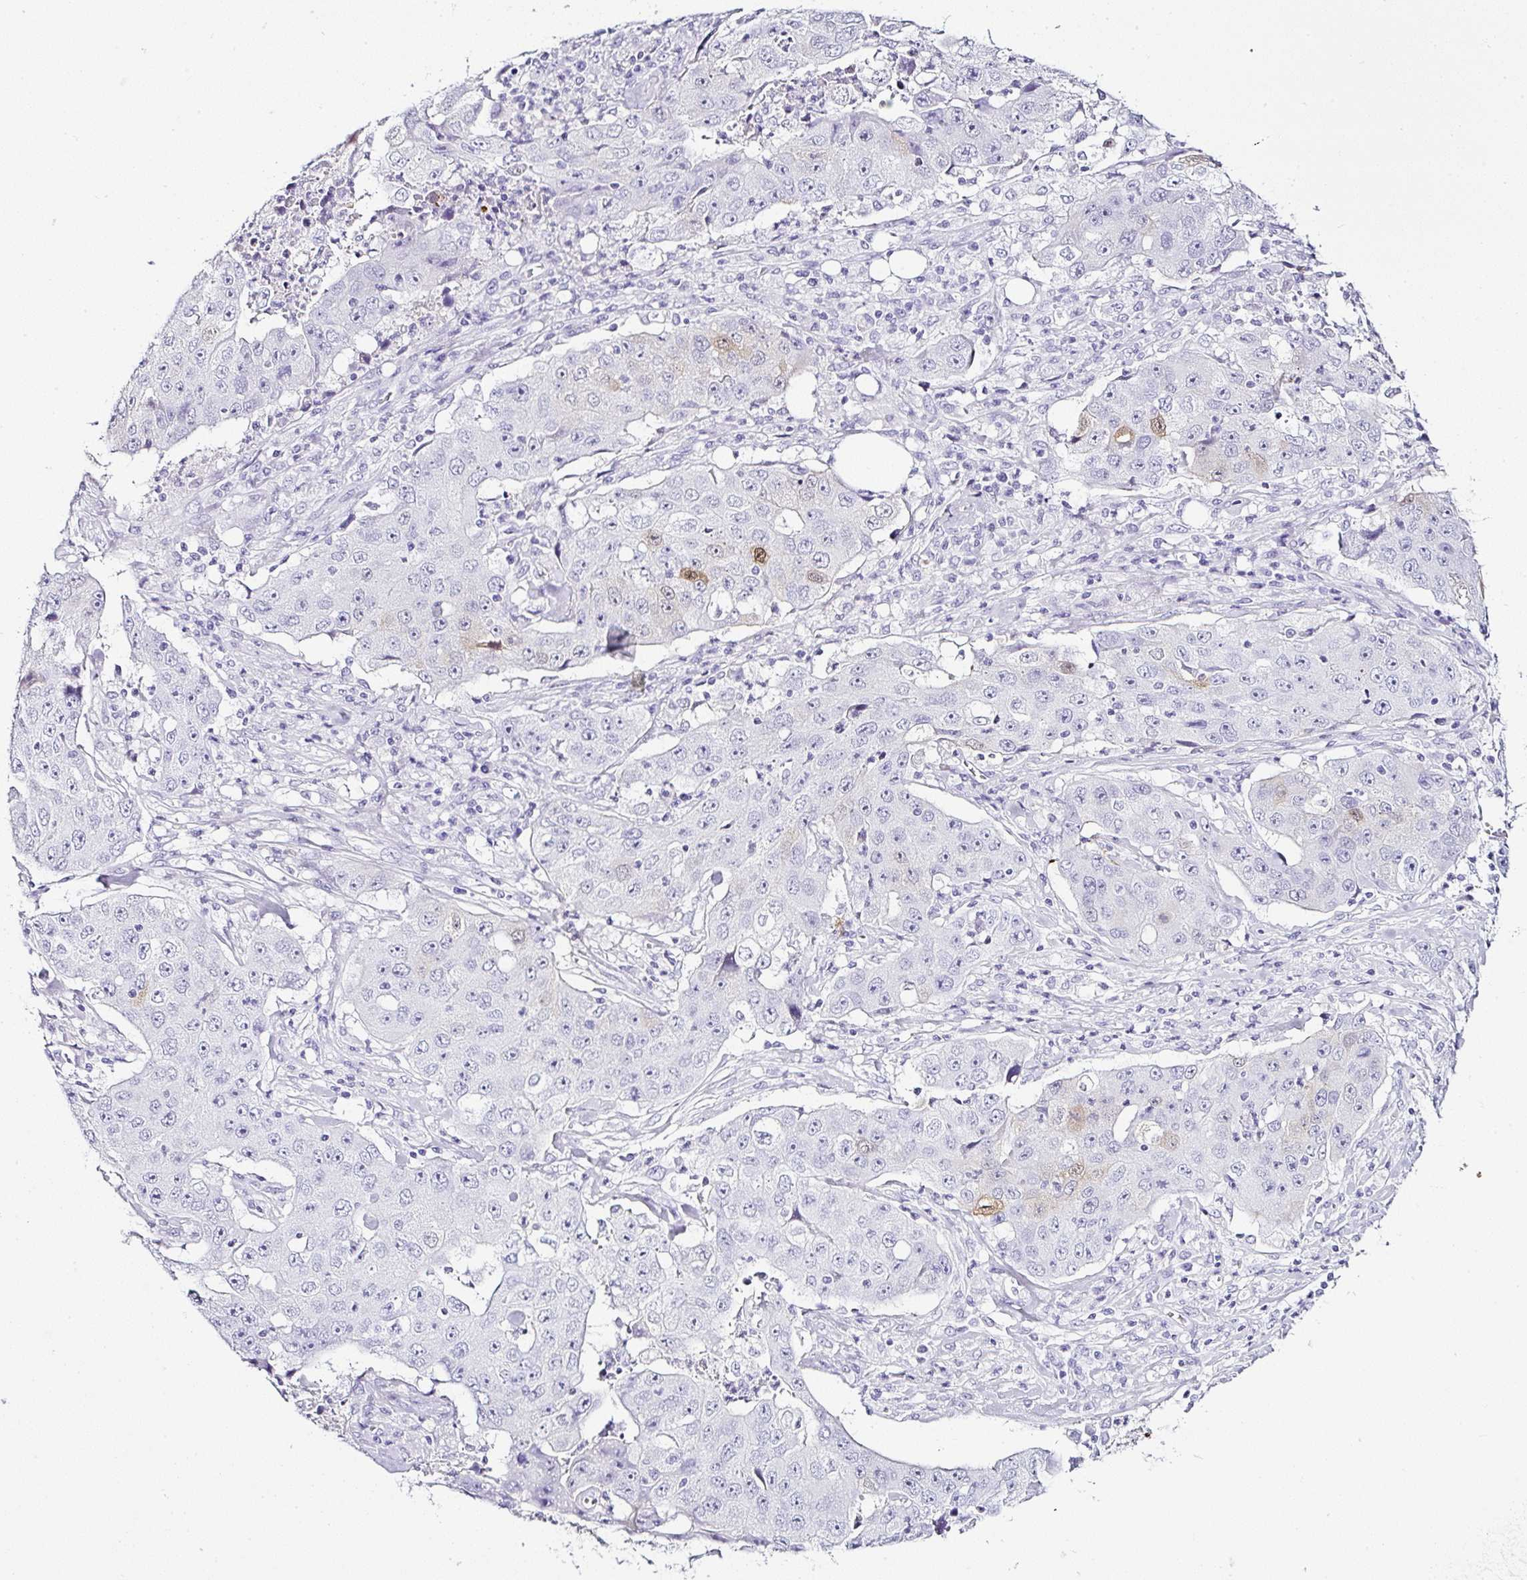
{"staining": {"intensity": "strong", "quantity": "<25%", "location": "cytoplasmic/membranous,nuclear"}, "tissue": "lung cancer", "cell_type": "Tumor cells", "image_type": "cancer", "snomed": [{"axis": "morphology", "description": "Squamous cell carcinoma, NOS"}, {"axis": "topography", "description": "Lung"}], "caption": "A photomicrograph of human squamous cell carcinoma (lung) stained for a protein displays strong cytoplasmic/membranous and nuclear brown staining in tumor cells. (DAB IHC, brown staining for protein, blue staining for nuclei).", "gene": "SERPINB3", "patient": {"sex": "male", "age": 64}}